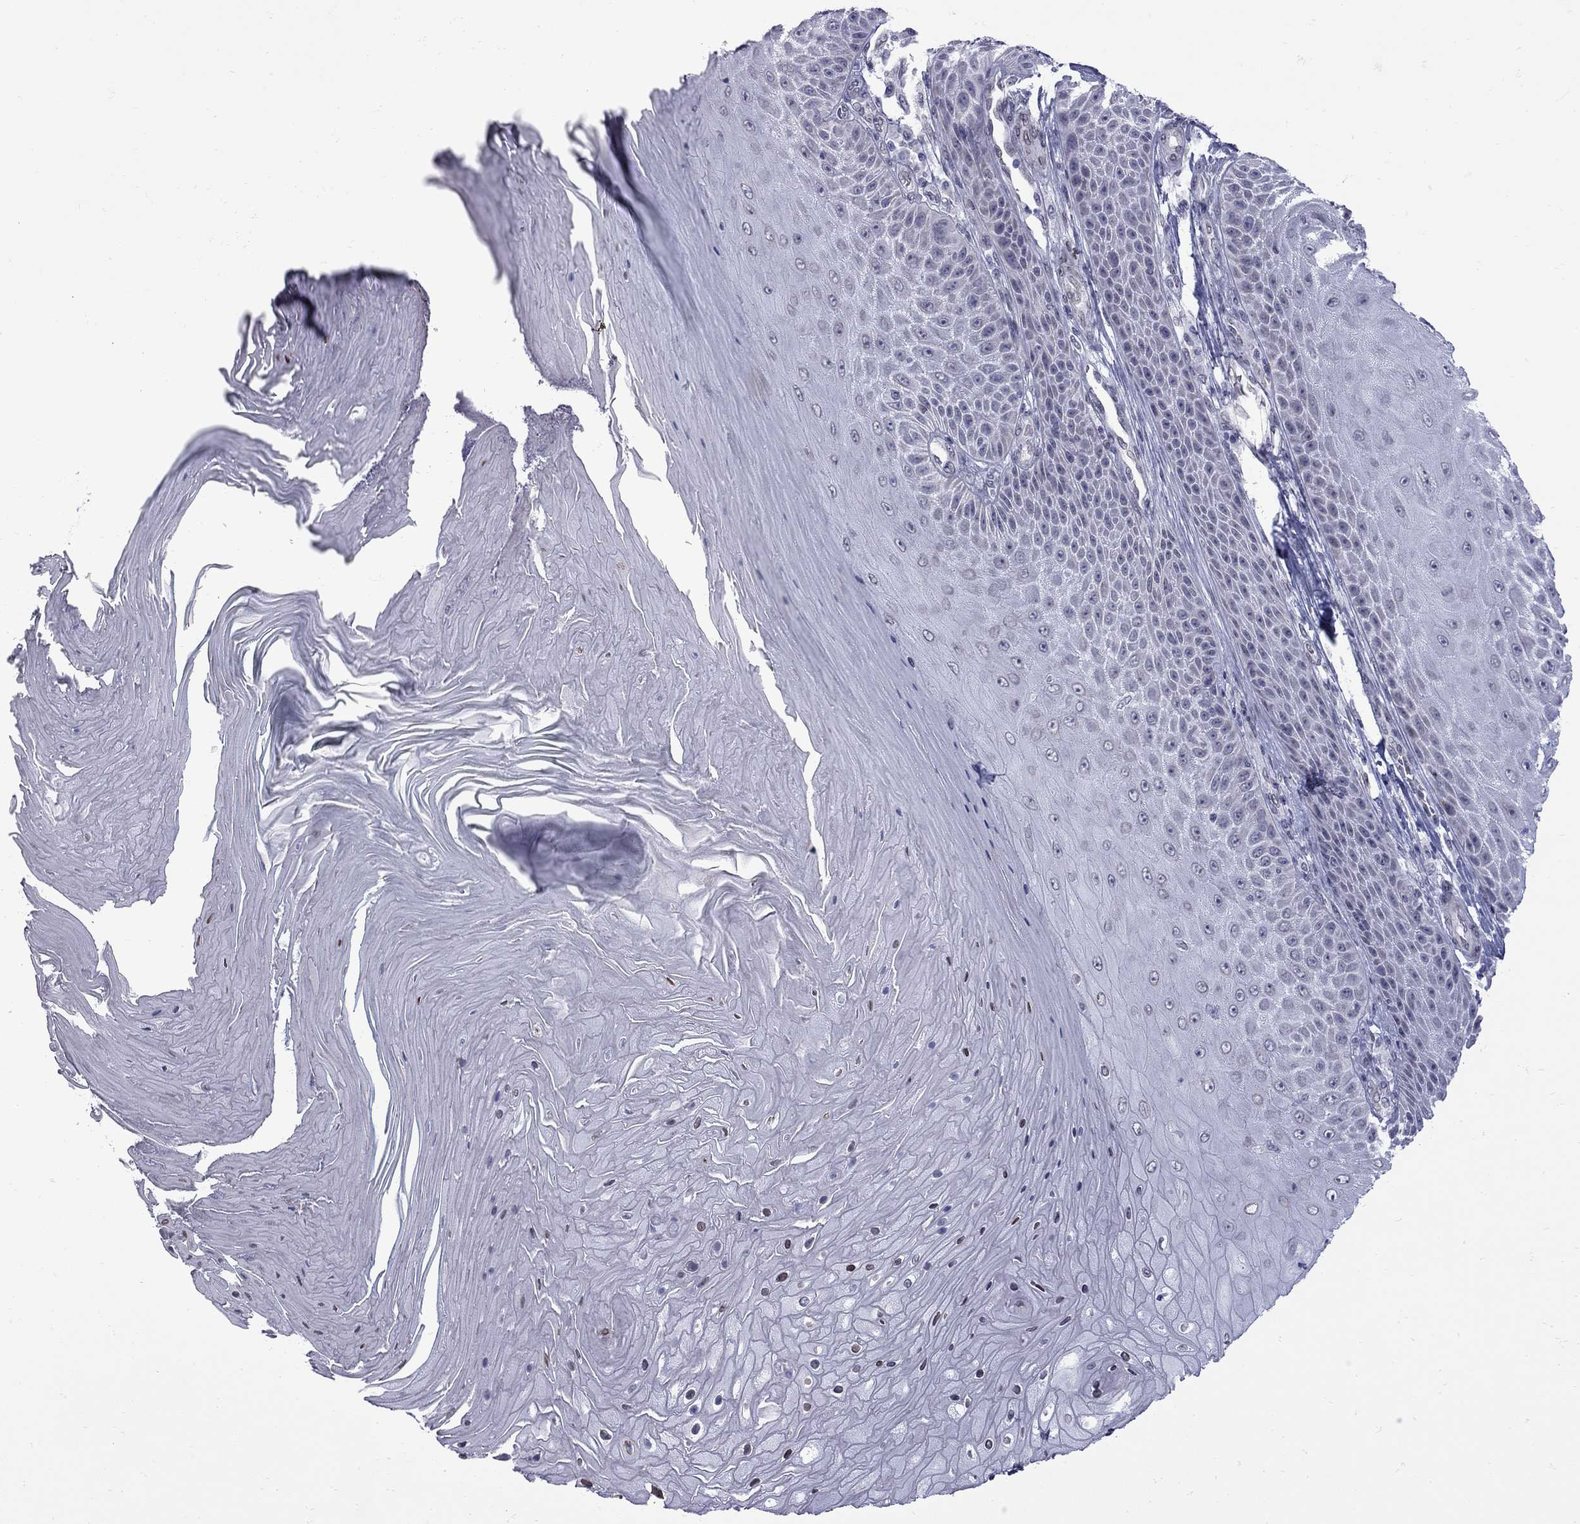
{"staining": {"intensity": "weak", "quantity": "<25%", "location": "nuclear"}, "tissue": "skin cancer", "cell_type": "Tumor cells", "image_type": "cancer", "snomed": [{"axis": "morphology", "description": "Squamous cell carcinoma, NOS"}, {"axis": "topography", "description": "Skin"}], "caption": "The image reveals no significant positivity in tumor cells of squamous cell carcinoma (skin).", "gene": "CLTCL1", "patient": {"sex": "male", "age": 62}}